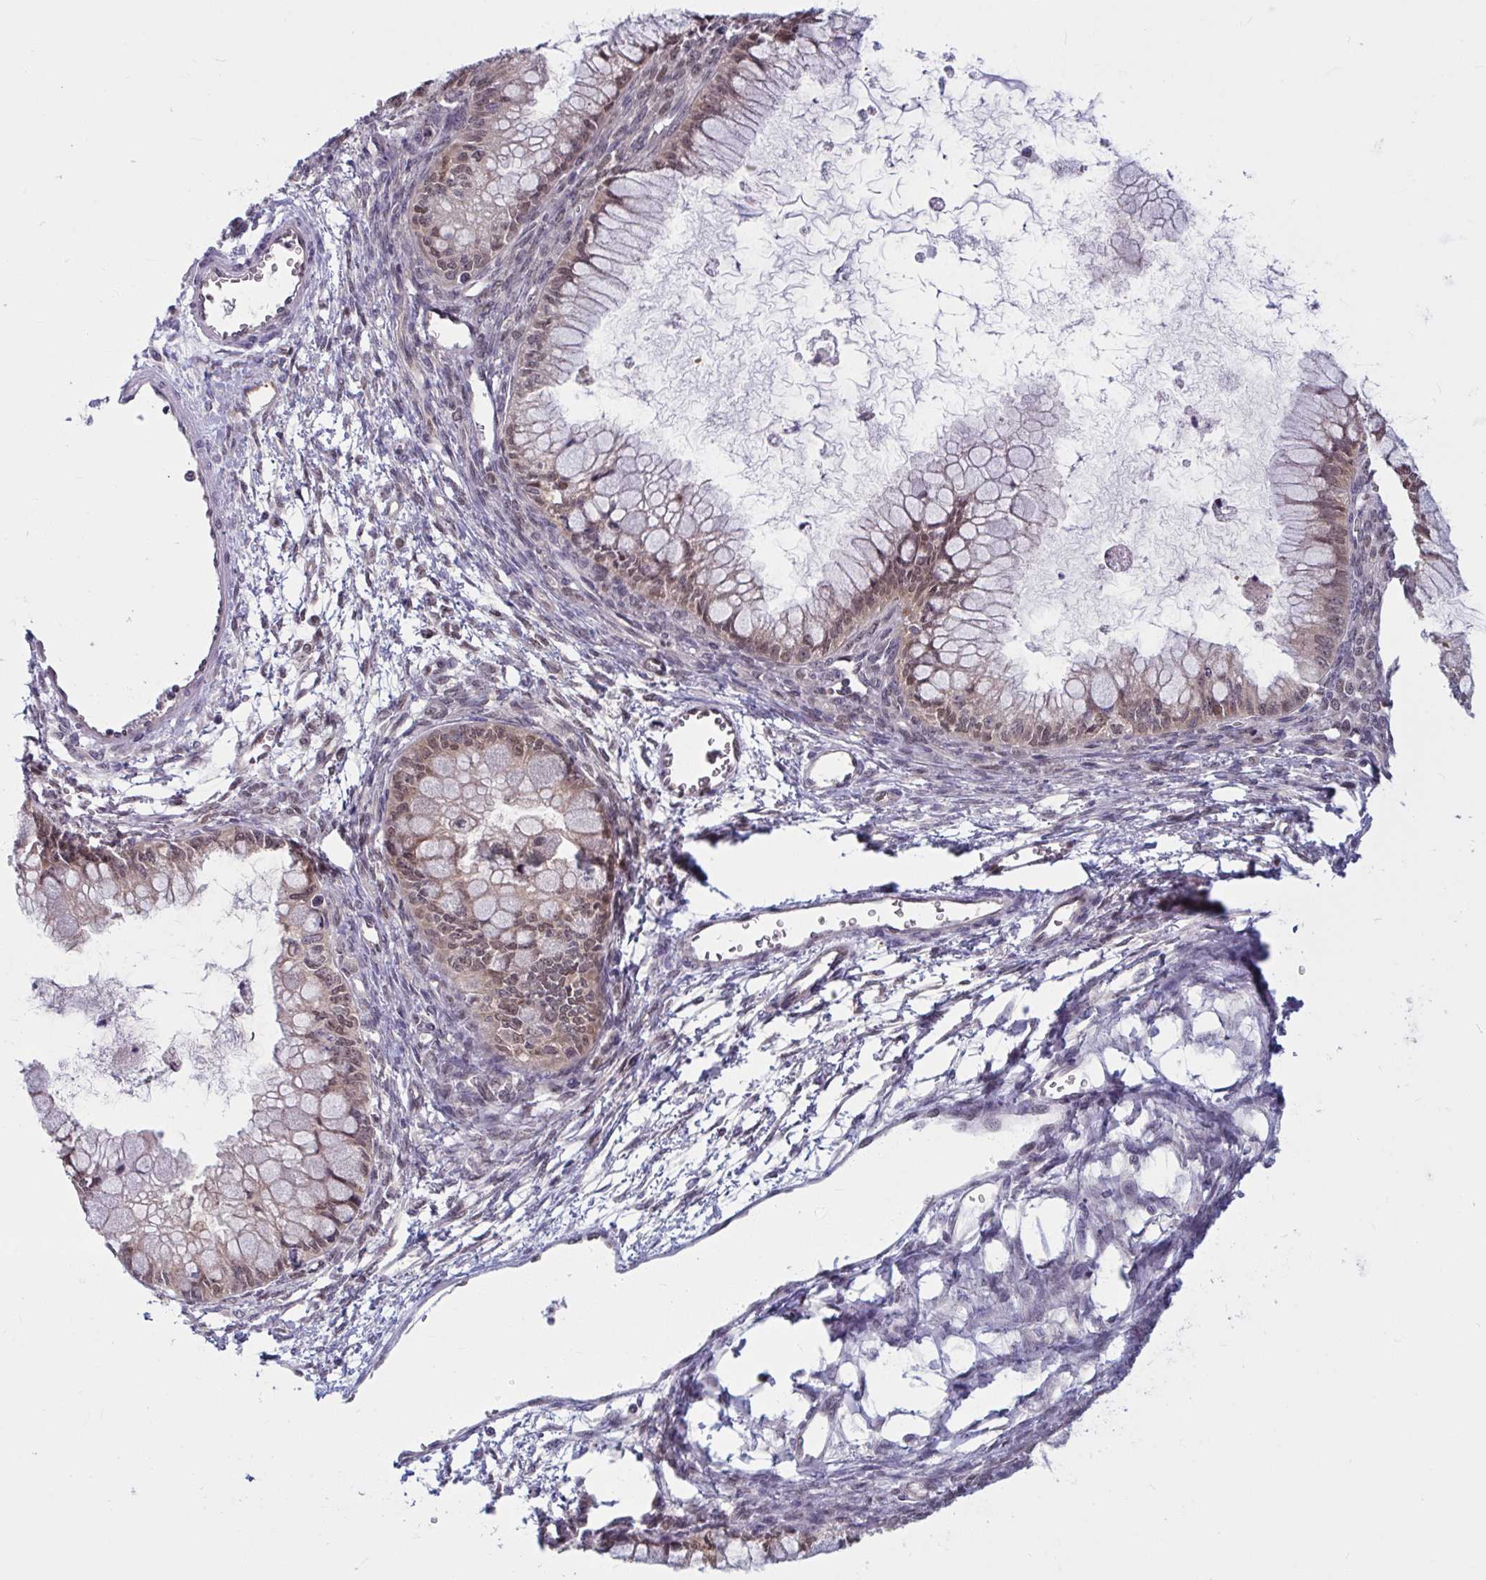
{"staining": {"intensity": "weak", "quantity": ">75%", "location": "nuclear"}, "tissue": "ovarian cancer", "cell_type": "Tumor cells", "image_type": "cancer", "snomed": [{"axis": "morphology", "description": "Cystadenocarcinoma, mucinous, NOS"}, {"axis": "topography", "description": "Ovary"}], "caption": "Weak nuclear positivity is appreciated in approximately >75% of tumor cells in ovarian mucinous cystadenocarcinoma. The protein is shown in brown color, while the nuclei are stained blue.", "gene": "TSN", "patient": {"sex": "female", "age": 34}}